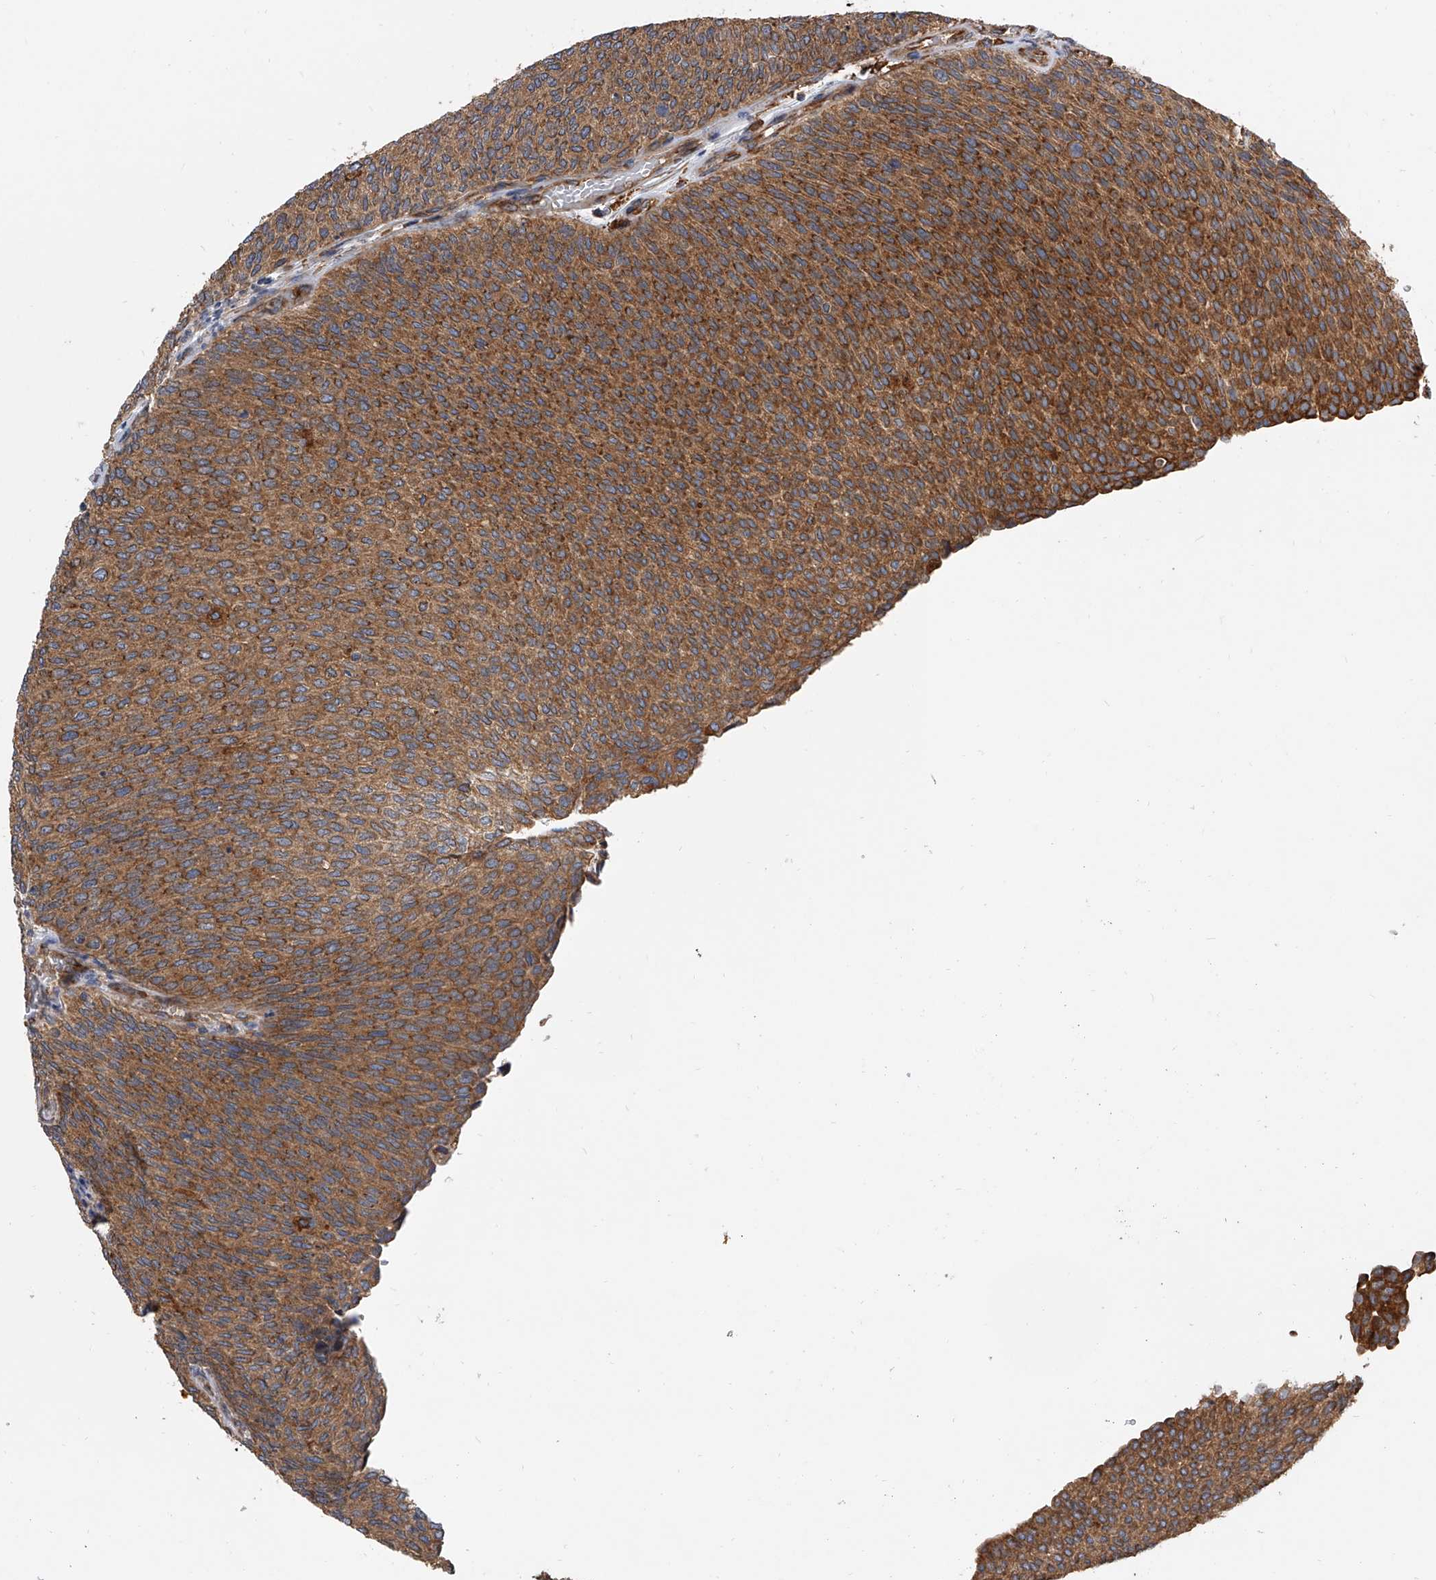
{"staining": {"intensity": "moderate", "quantity": ">75%", "location": "cytoplasmic/membranous"}, "tissue": "urothelial cancer", "cell_type": "Tumor cells", "image_type": "cancer", "snomed": [{"axis": "morphology", "description": "Urothelial carcinoma, Low grade"}, {"axis": "topography", "description": "Urinary bladder"}], "caption": "Immunohistochemical staining of human low-grade urothelial carcinoma demonstrates medium levels of moderate cytoplasmic/membranous protein expression in about >75% of tumor cells.", "gene": "EXOC4", "patient": {"sex": "female", "age": 79}}